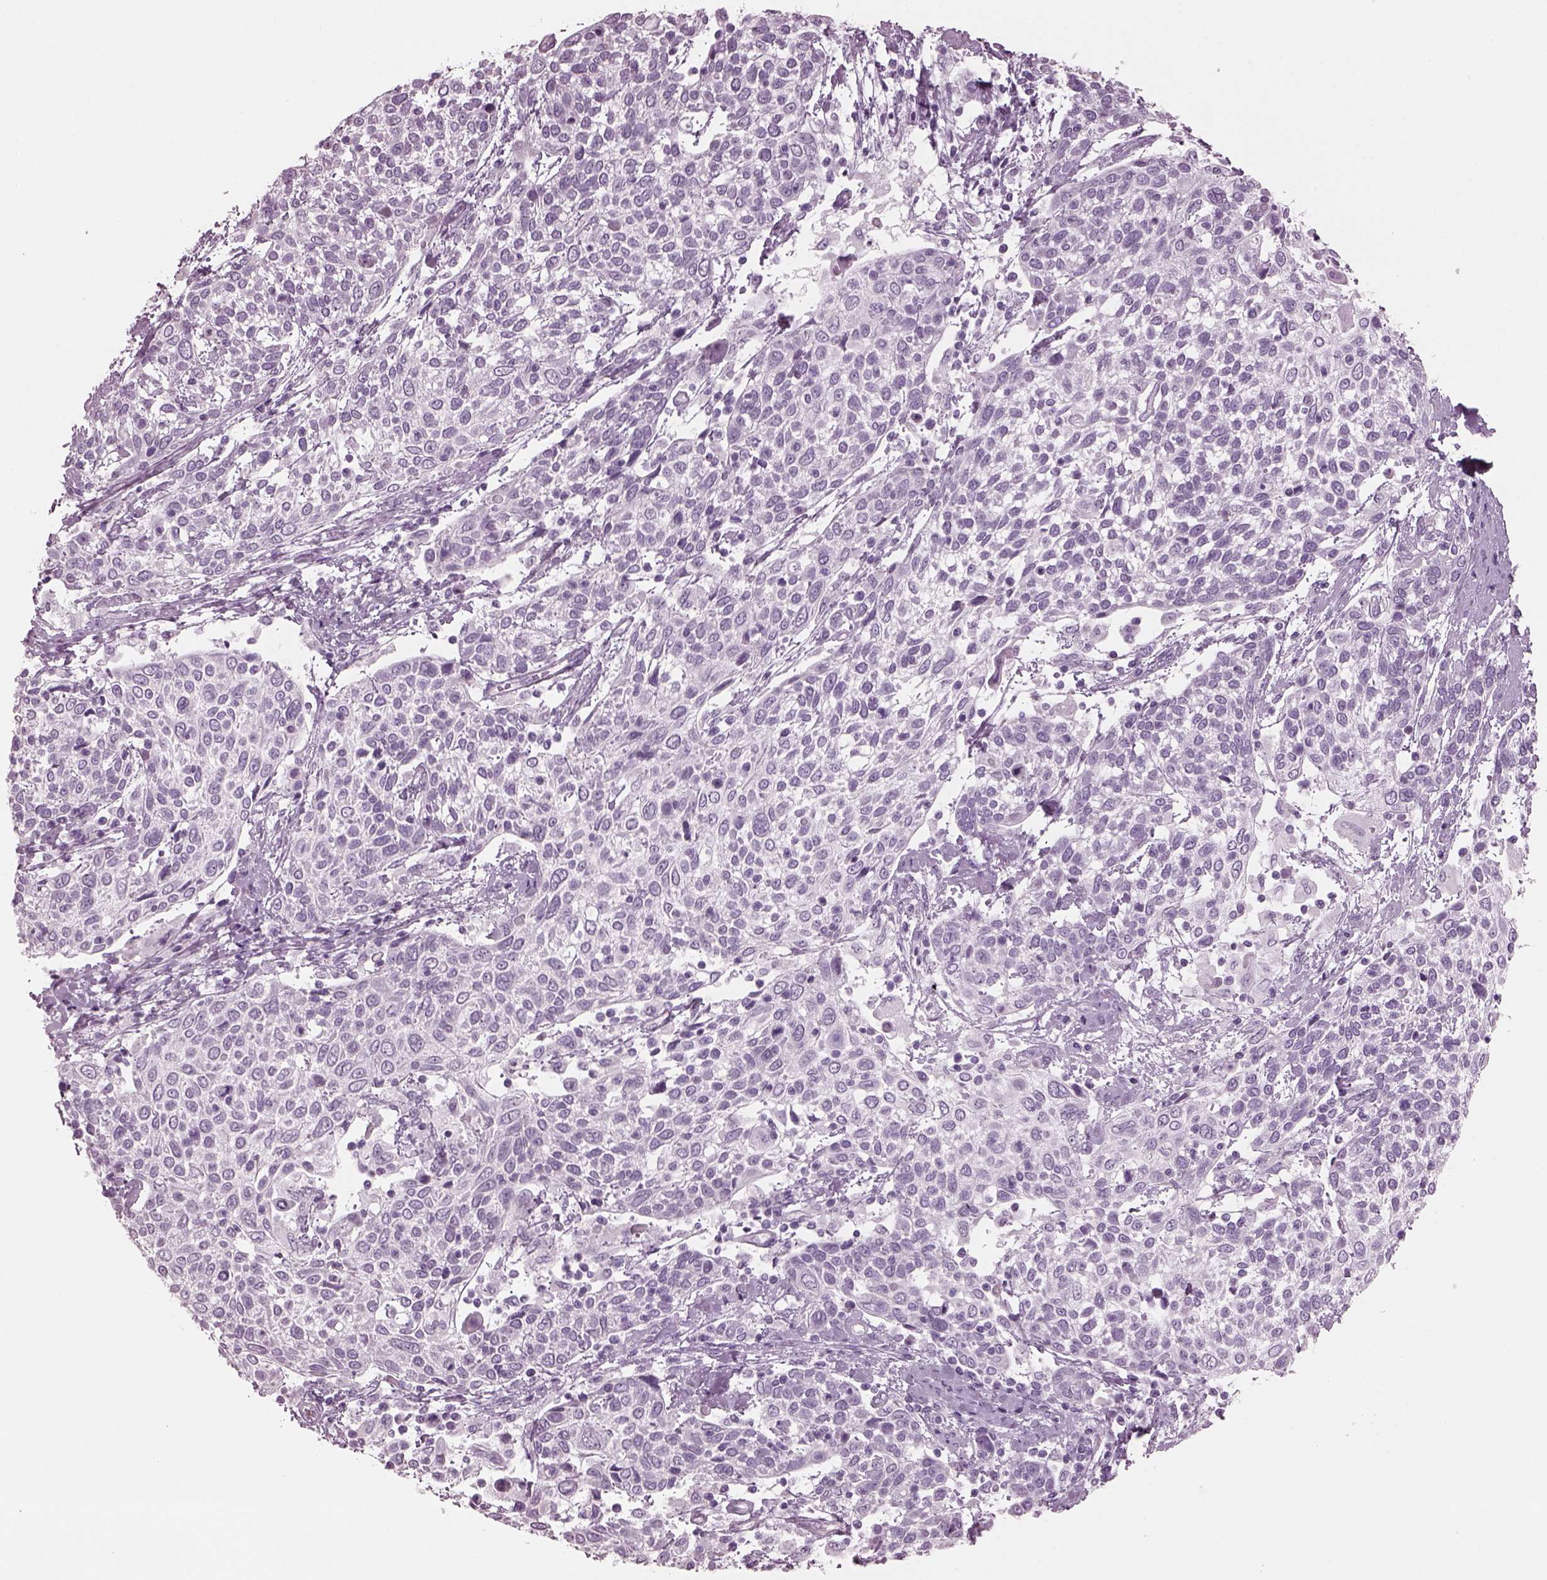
{"staining": {"intensity": "negative", "quantity": "none", "location": "none"}, "tissue": "cervical cancer", "cell_type": "Tumor cells", "image_type": "cancer", "snomed": [{"axis": "morphology", "description": "Squamous cell carcinoma, NOS"}, {"axis": "topography", "description": "Cervix"}], "caption": "Immunohistochemical staining of human cervical squamous cell carcinoma exhibits no significant positivity in tumor cells.", "gene": "PDC", "patient": {"sex": "female", "age": 61}}